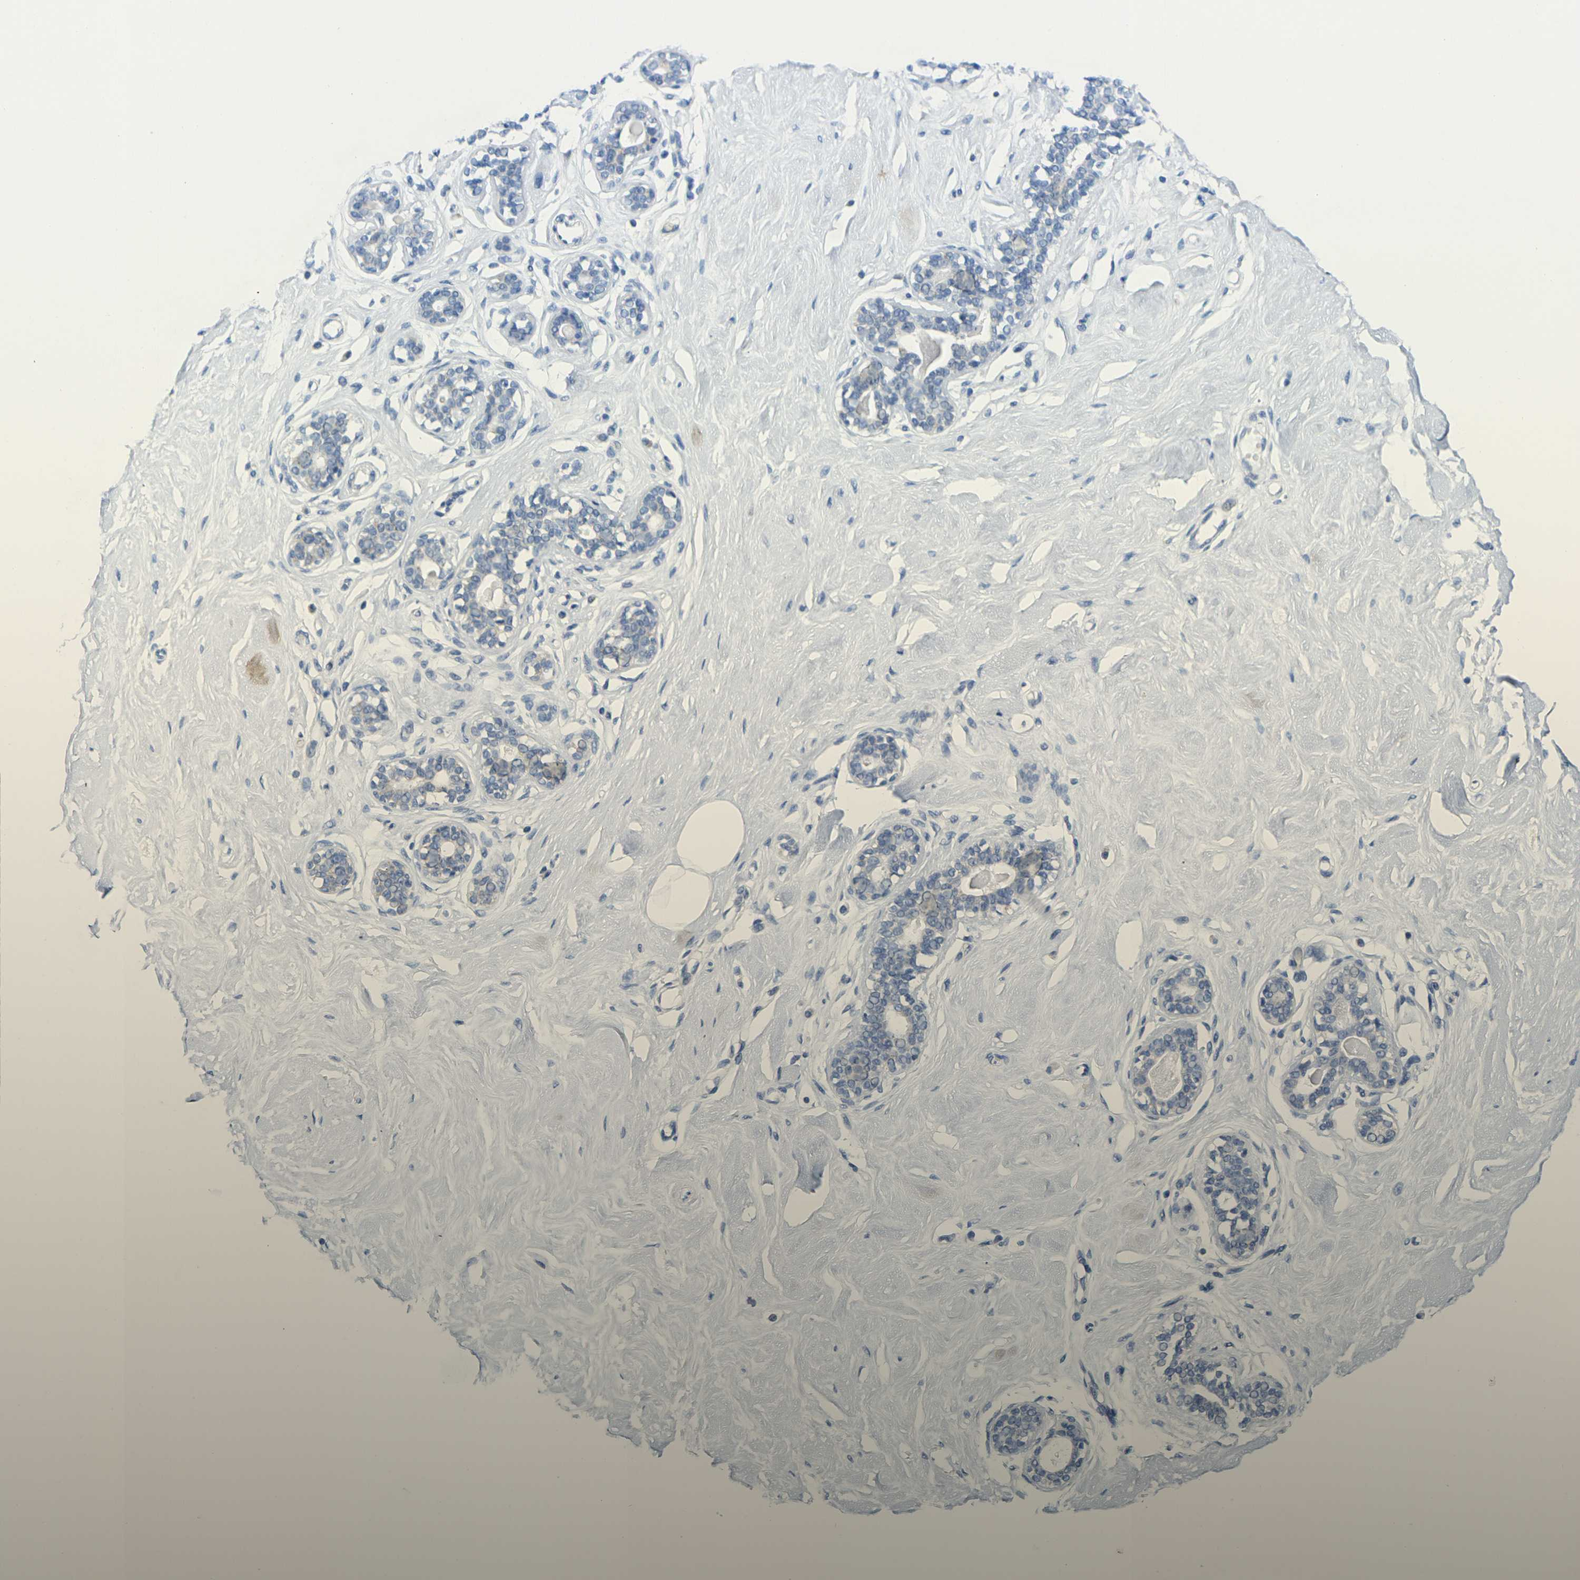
{"staining": {"intensity": "negative", "quantity": "none", "location": "none"}, "tissue": "breast", "cell_type": "Adipocytes", "image_type": "normal", "snomed": [{"axis": "morphology", "description": "Normal tissue, NOS"}, {"axis": "topography", "description": "Breast"}], "caption": "Breast stained for a protein using IHC reveals no staining adipocytes.", "gene": "TMEM204", "patient": {"sex": "female", "age": 23}}